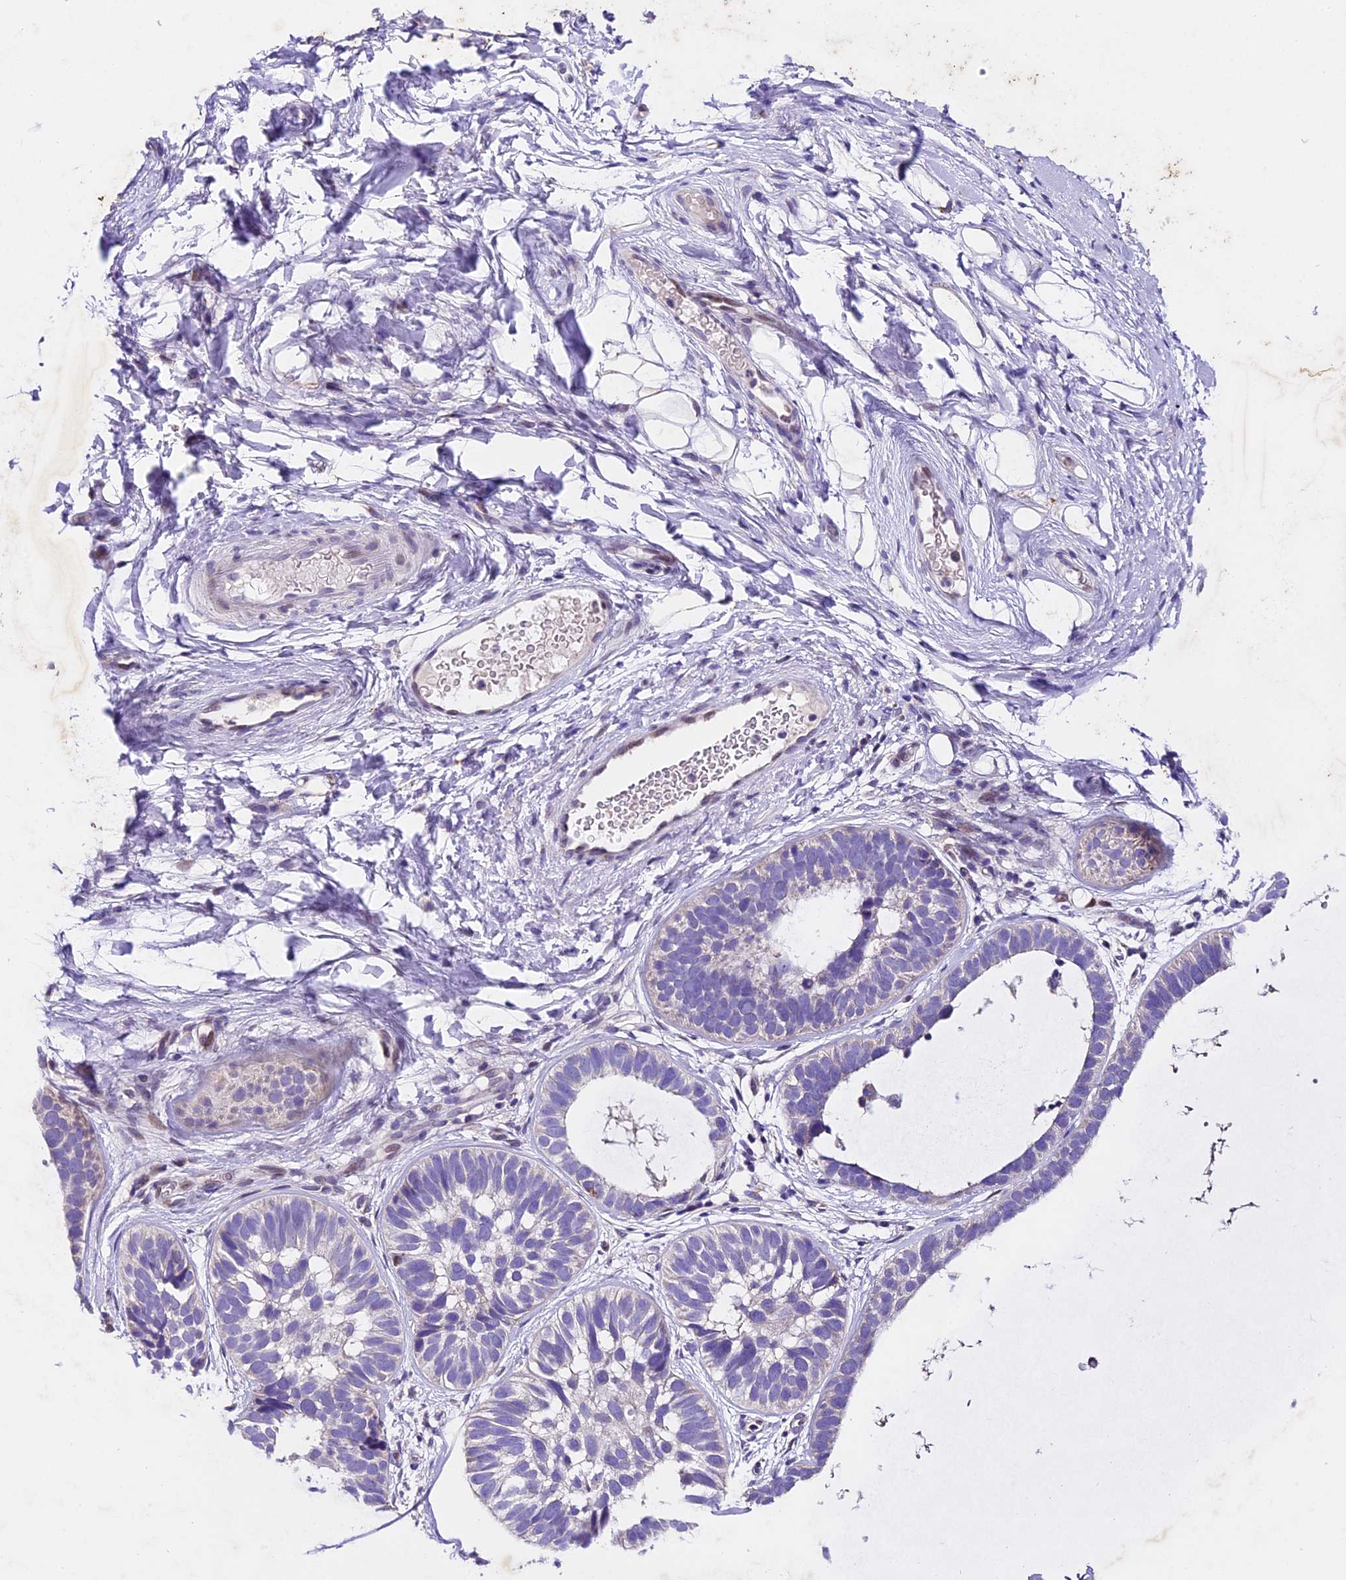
{"staining": {"intensity": "negative", "quantity": "none", "location": "none"}, "tissue": "skin cancer", "cell_type": "Tumor cells", "image_type": "cancer", "snomed": [{"axis": "morphology", "description": "Basal cell carcinoma"}, {"axis": "topography", "description": "Skin"}], "caption": "This is an immunohistochemistry photomicrograph of skin cancer. There is no expression in tumor cells.", "gene": "IFT140", "patient": {"sex": "male", "age": 62}}